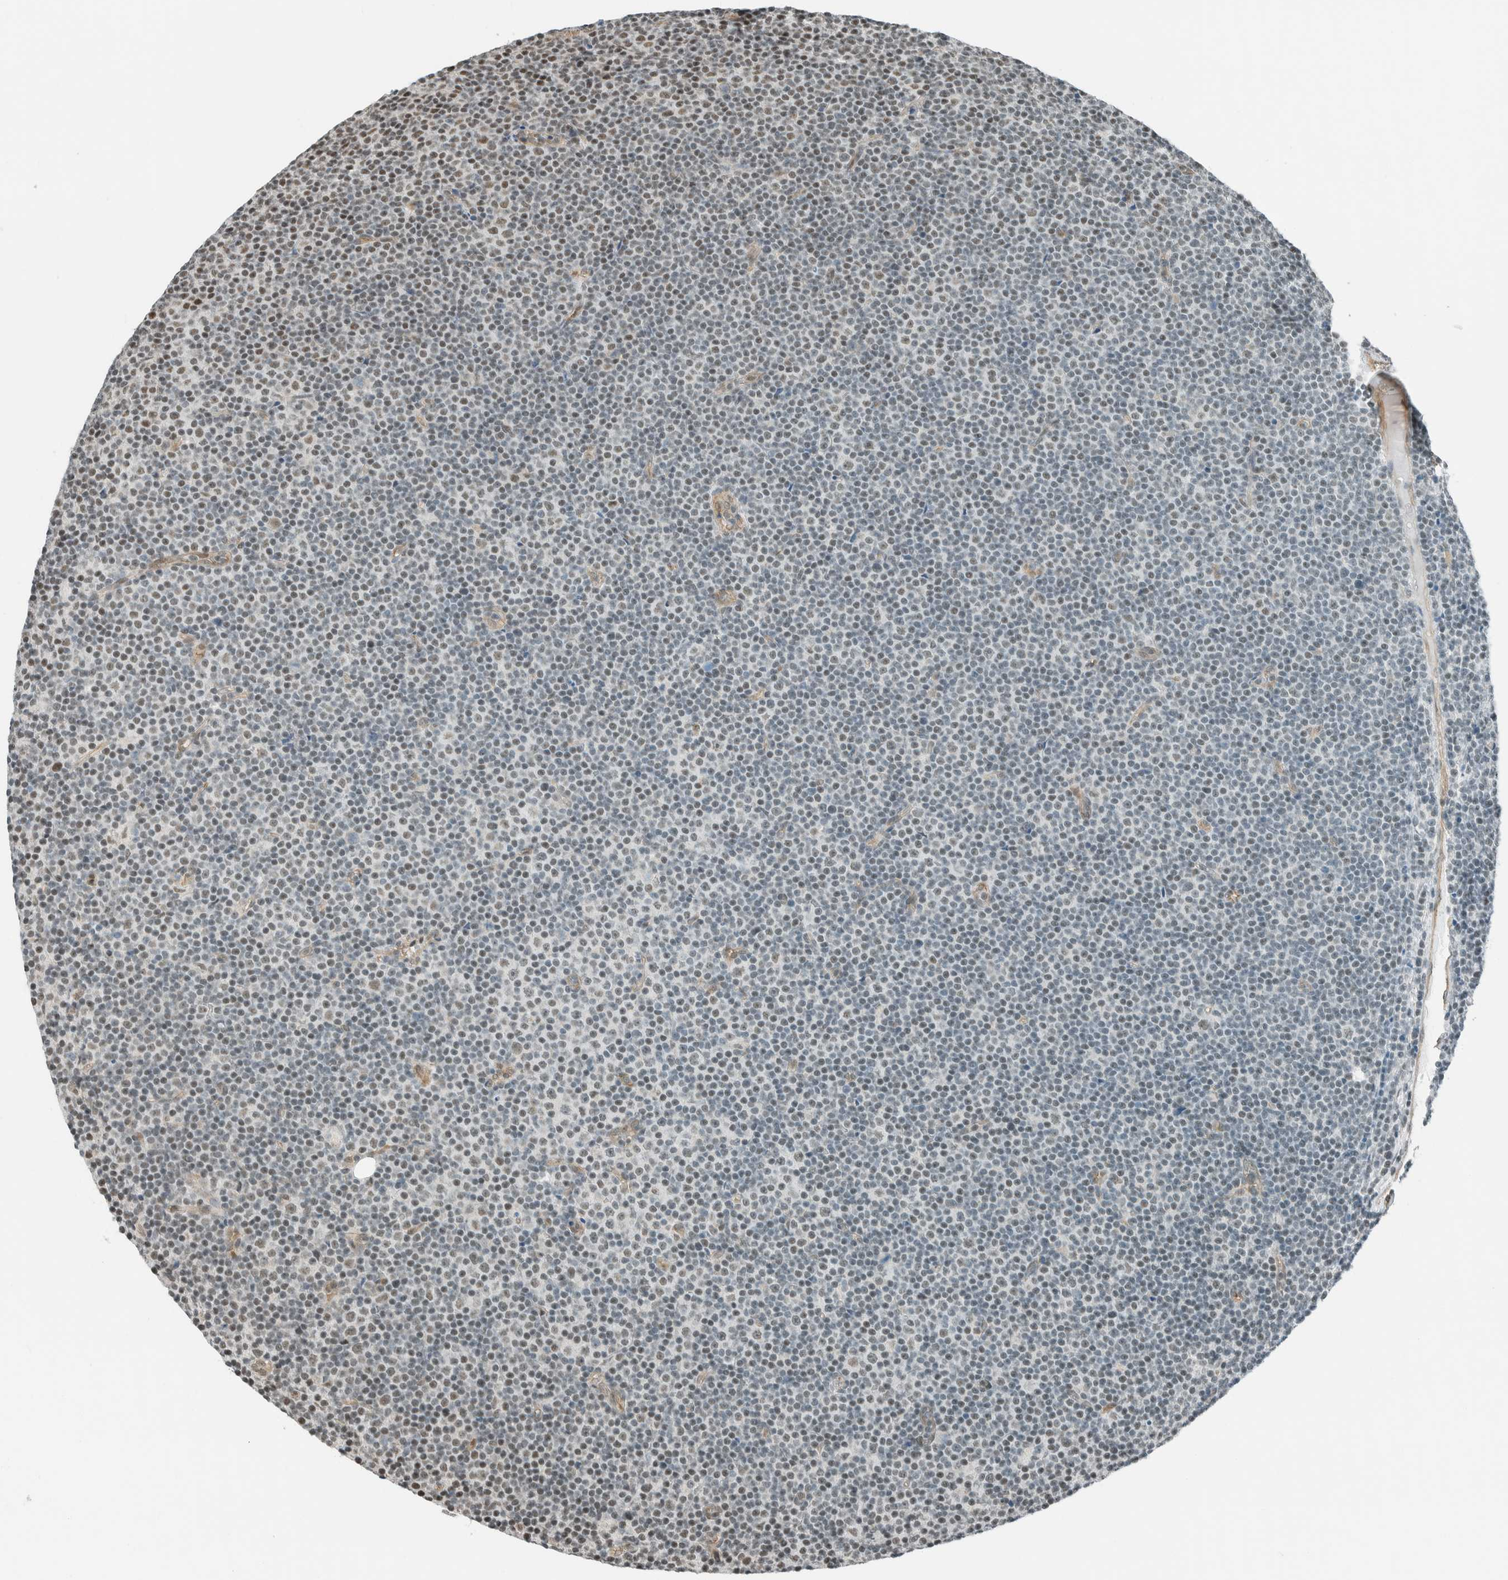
{"staining": {"intensity": "negative", "quantity": "none", "location": "none"}, "tissue": "lymphoma", "cell_type": "Tumor cells", "image_type": "cancer", "snomed": [{"axis": "morphology", "description": "Malignant lymphoma, non-Hodgkin's type, Low grade"}, {"axis": "topography", "description": "Lymph node"}], "caption": "IHC image of neoplastic tissue: human lymphoma stained with DAB demonstrates no significant protein expression in tumor cells.", "gene": "NIBAN2", "patient": {"sex": "female", "age": 67}}